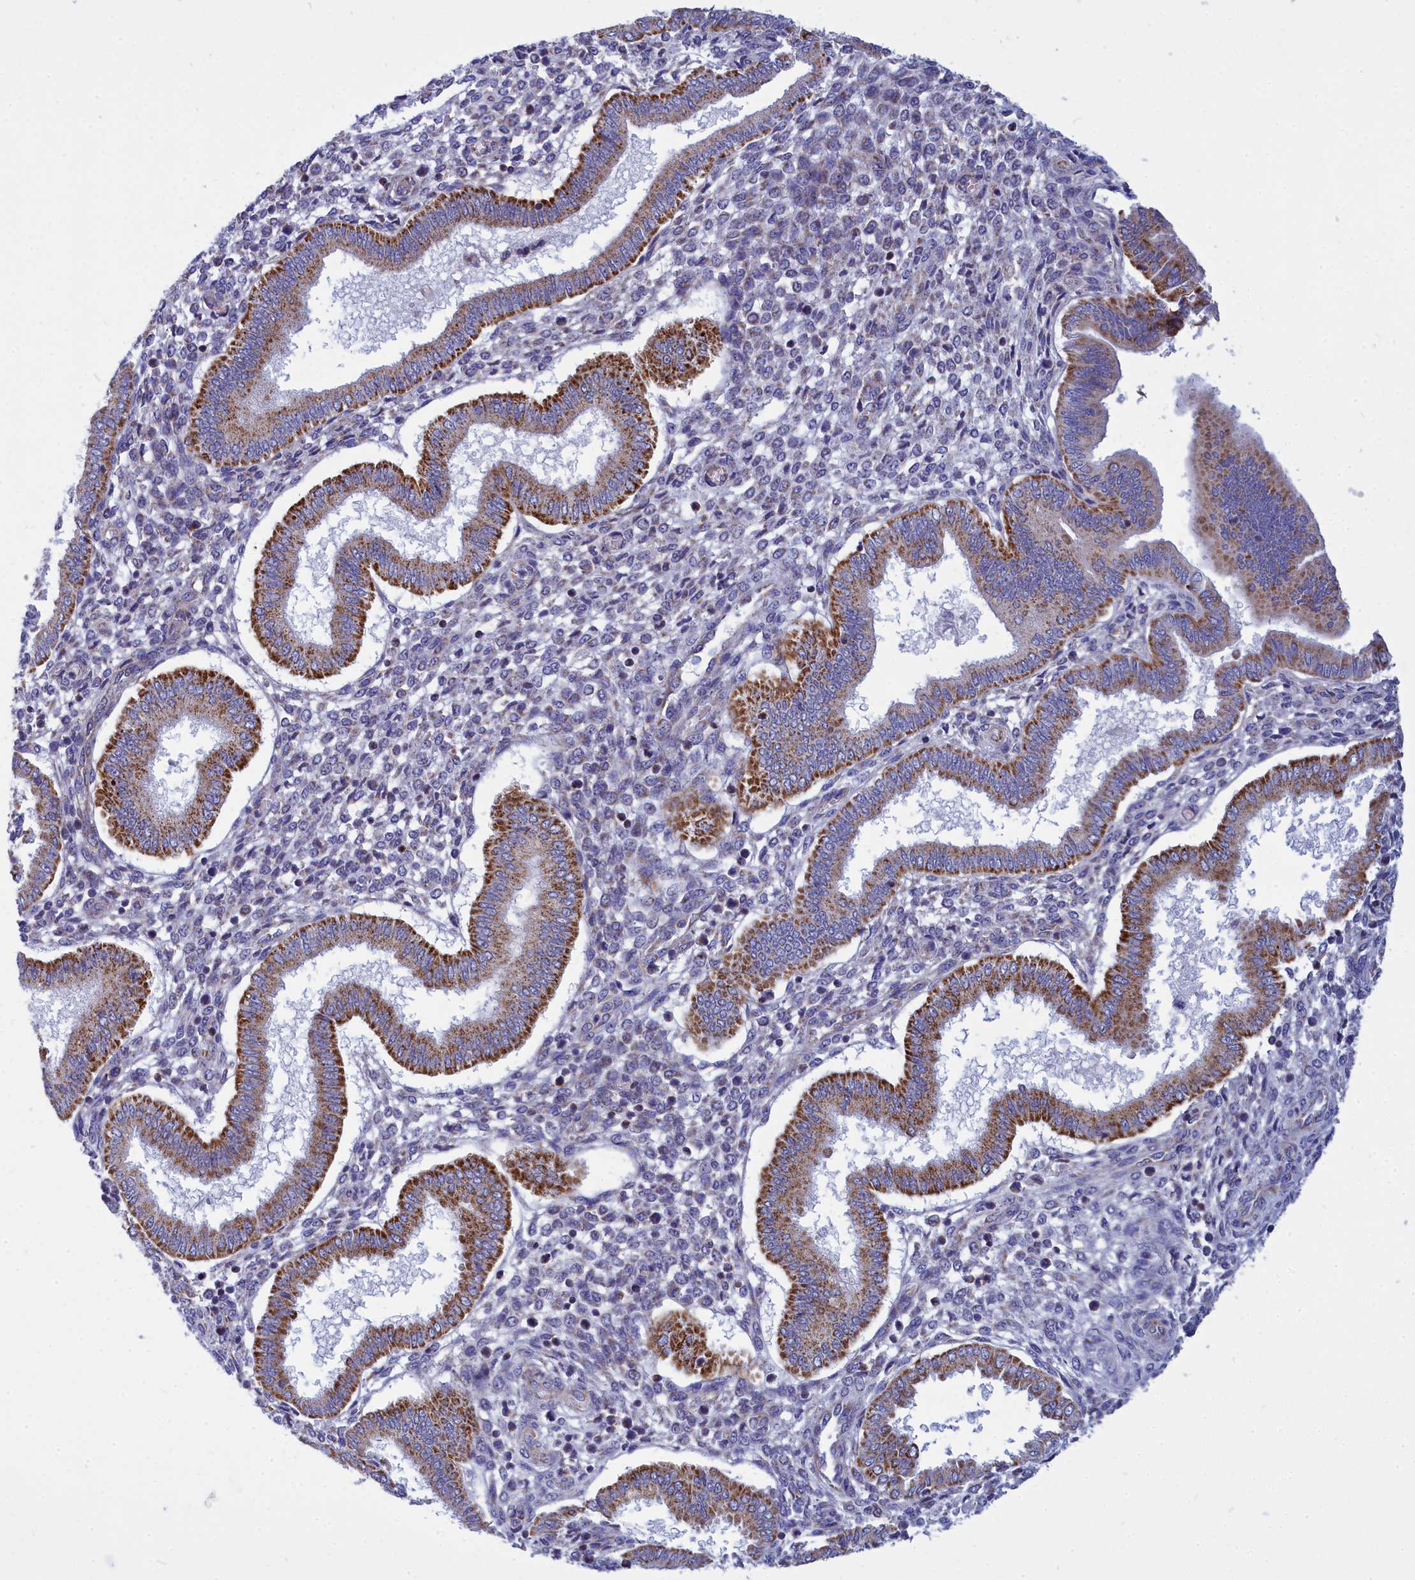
{"staining": {"intensity": "negative", "quantity": "none", "location": "none"}, "tissue": "endometrium", "cell_type": "Cells in endometrial stroma", "image_type": "normal", "snomed": [{"axis": "morphology", "description": "Normal tissue, NOS"}, {"axis": "topography", "description": "Endometrium"}], "caption": "Cells in endometrial stroma are negative for protein expression in unremarkable human endometrium. Brightfield microscopy of immunohistochemistry (IHC) stained with DAB (brown) and hematoxylin (blue), captured at high magnification.", "gene": "CCRL2", "patient": {"sex": "female", "age": 24}}